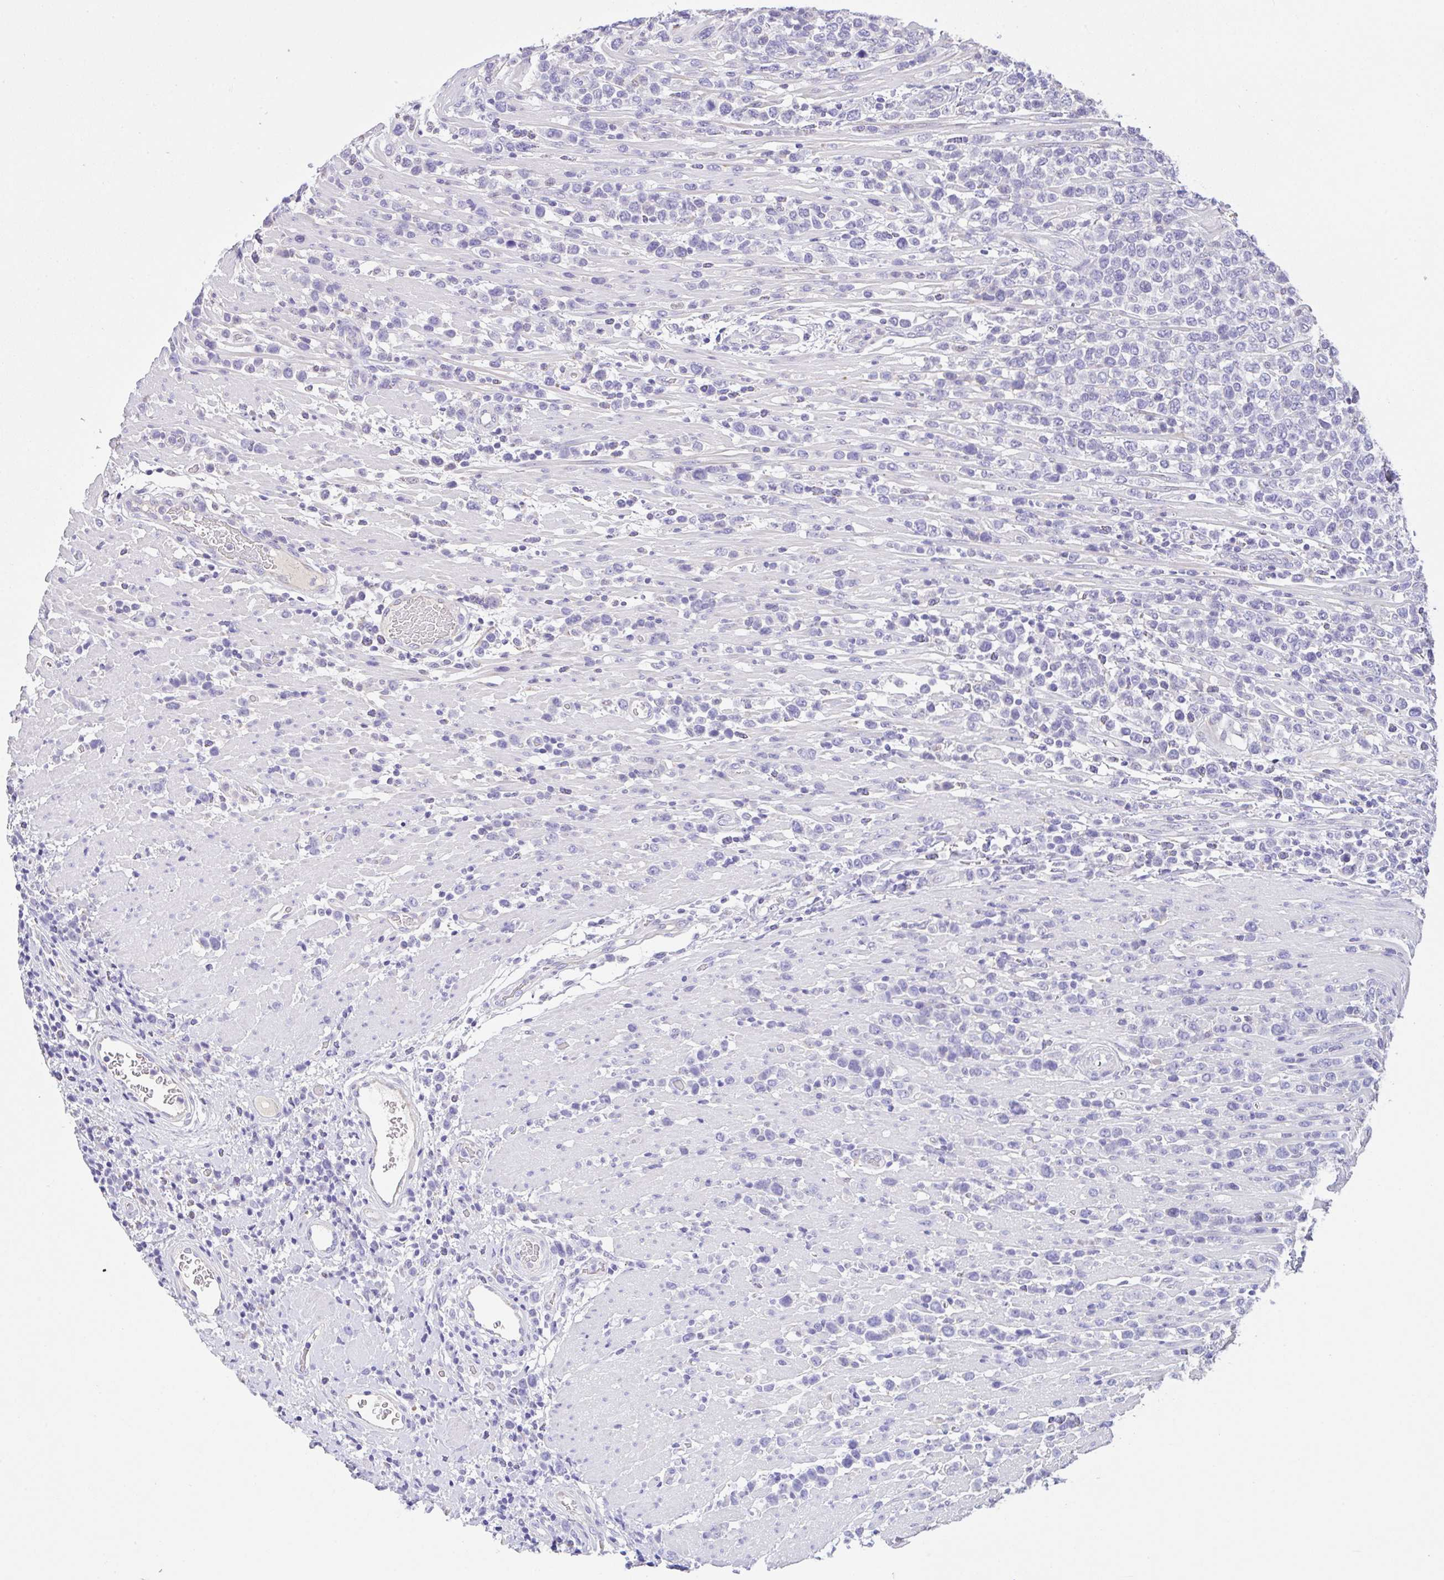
{"staining": {"intensity": "negative", "quantity": "none", "location": "none"}, "tissue": "lymphoma", "cell_type": "Tumor cells", "image_type": "cancer", "snomed": [{"axis": "morphology", "description": "Malignant lymphoma, non-Hodgkin's type, High grade"}, {"axis": "topography", "description": "Soft tissue"}], "caption": "The histopathology image reveals no significant staining in tumor cells of high-grade malignant lymphoma, non-Hodgkin's type.", "gene": "CA10", "patient": {"sex": "female", "age": 56}}